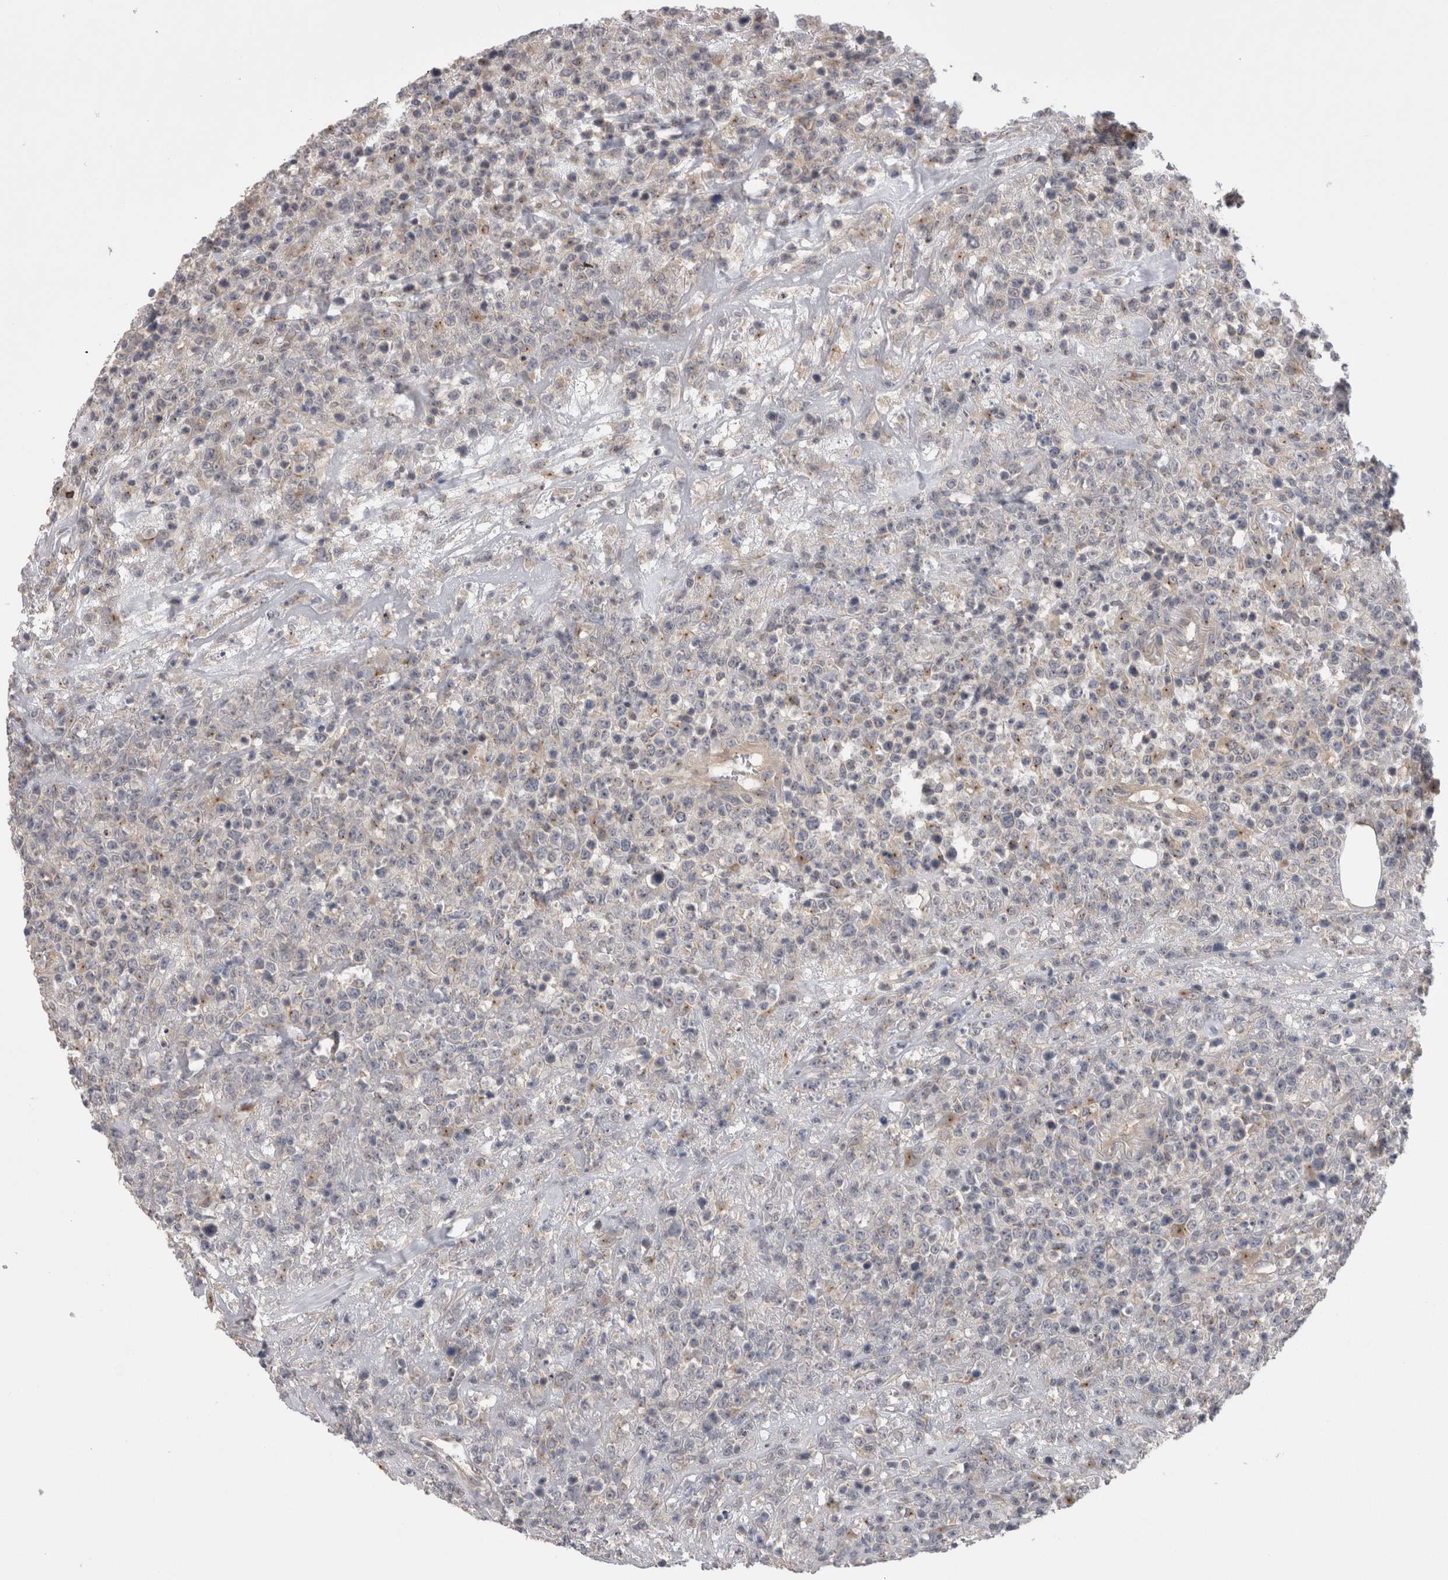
{"staining": {"intensity": "negative", "quantity": "none", "location": "none"}, "tissue": "lymphoma", "cell_type": "Tumor cells", "image_type": "cancer", "snomed": [{"axis": "morphology", "description": "Malignant lymphoma, non-Hodgkin's type, High grade"}, {"axis": "topography", "description": "Colon"}], "caption": "DAB (3,3'-diaminobenzidine) immunohistochemical staining of lymphoma shows no significant staining in tumor cells.", "gene": "DCTN6", "patient": {"sex": "female", "age": 53}}